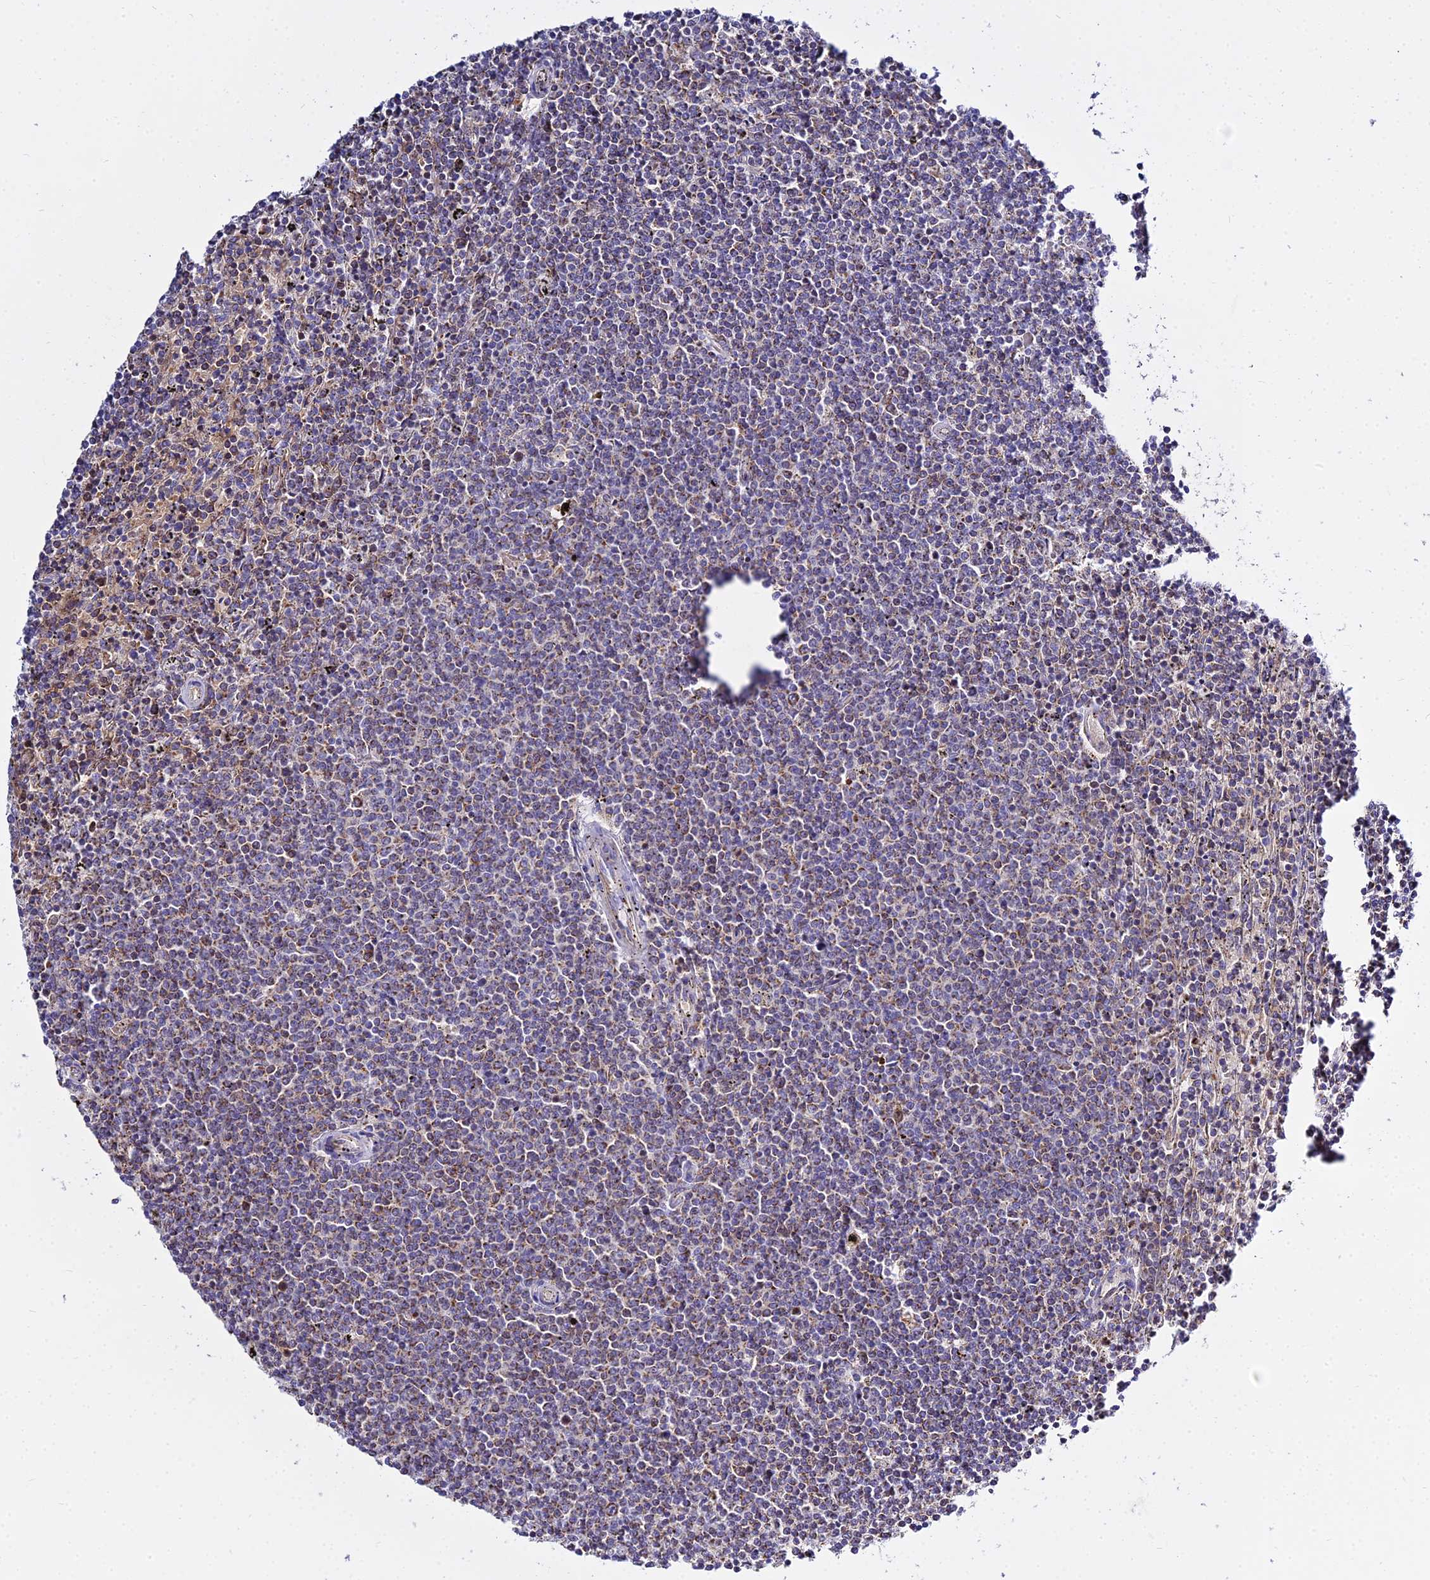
{"staining": {"intensity": "weak", "quantity": "<25%", "location": "cytoplasmic/membranous"}, "tissue": "lymphoma", "cell_type": "Tumor cells", "image_type": "cancer", "snomed": [{"axis": "morphology", "description": "Malignant lymphoma, non-Hodgkin's type, Low grade"}, {"axis": "topography", "description": "Spleen"}], "caption": "Tumor cells are negative for protein expression in human low-grade malignant lymphoma, non-Hodgkin's type.", "gene": "TYW5", "patient": {"sex": "female", "age": 50}}